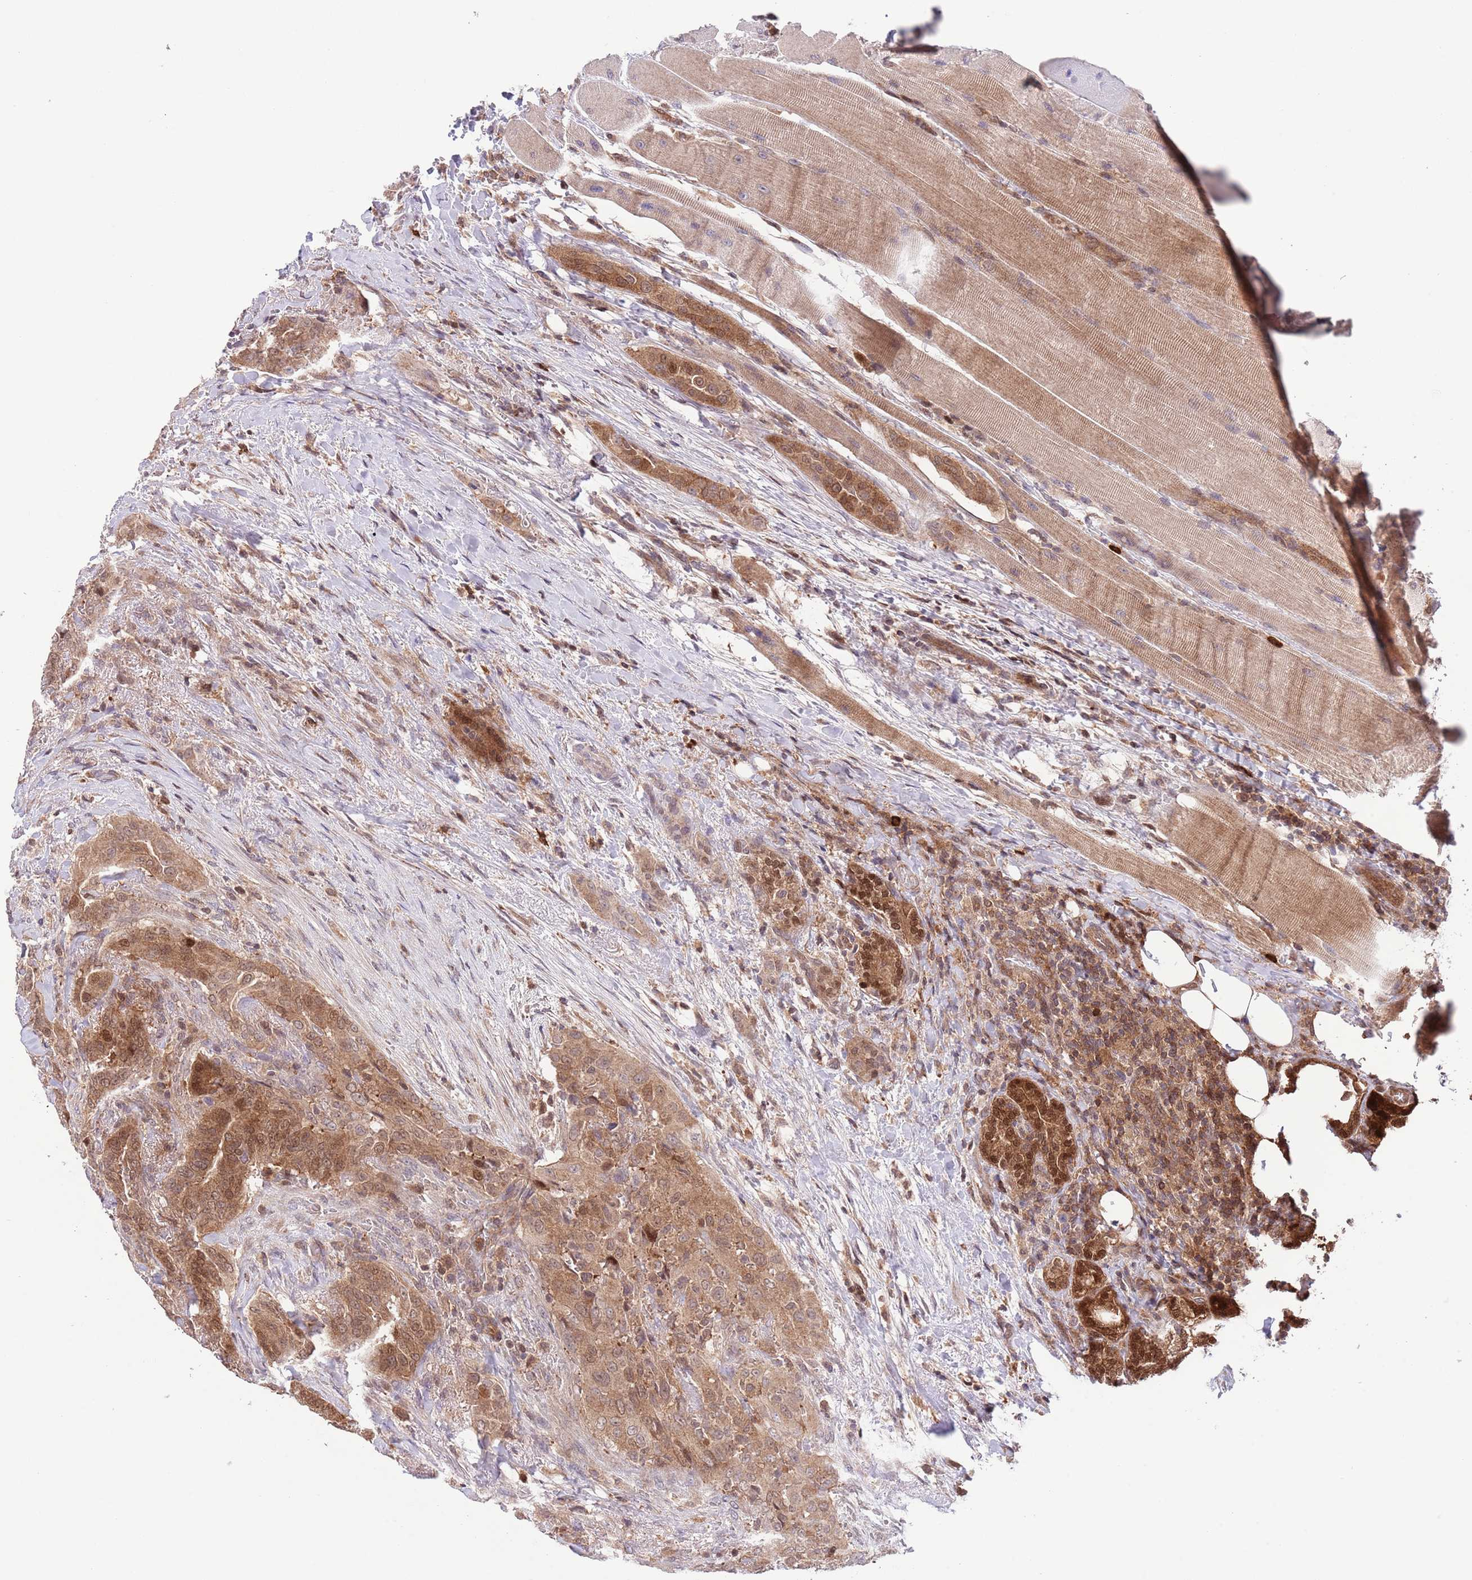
{"staining": {"intensity": "strong", "quantity": ">75%", "location": "cytoplasmic/membranous,nuclear"}, "tissue": "thyroid cancer", "cell_type": "Tumor cells", "image_type": "cancer", "snomed": [{"axis": "morphology", "description": "Papillary adenocarcinoma, NOS"}, {"axis": "topography", "description": "Thyroid gland"}], "caption": "Thyroid cancer (papillary adenocarcinoma) was stained to show a protein in brown. There is high levels of strong cytoplasmic/membranous and nuclear staining in approximately >75% of tumor cells.", "gene": "HDHD2", "patient": {"sex": "male", "age": 61}}